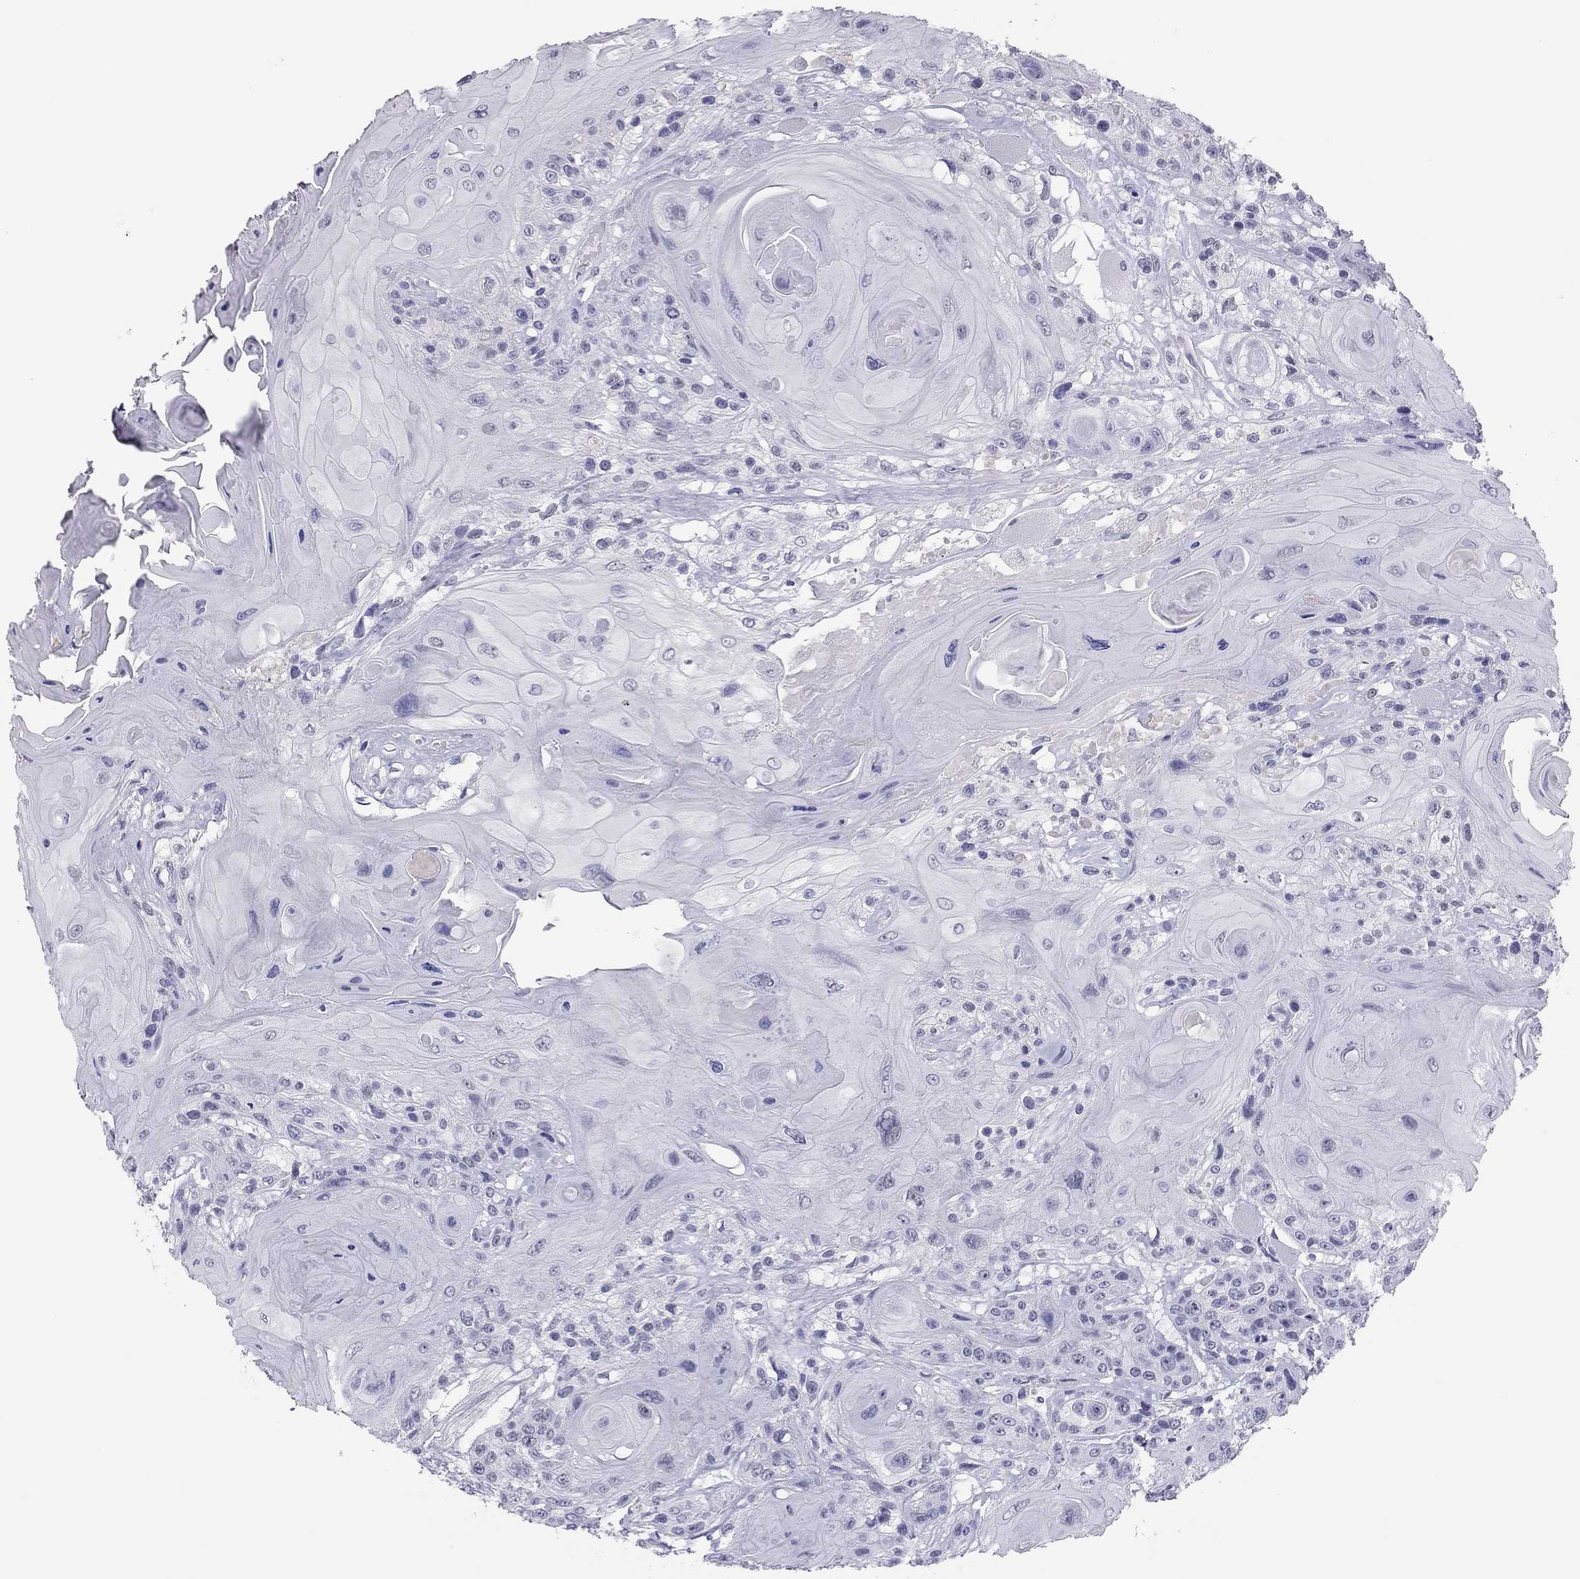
{"staining": {"intensity": "negative", "quantity": "none", "location": "none"}, "tissue": "head and neck cancer", "cell_type": "Tumor cells", "image_type": "cancer", "snomed": [{"axis": "morphology", "description": "Squamous cell carcinoma, NOS"}, {"axis": "topography", "description": "Head-Neck"}], "caption": "Immunohistochemistry (IHC) photomicrograph of human head and neck cancer (squamous cell carcinoma) stained for a protein (brown), which reveals no staining in tumor cells. The staining was performed using DAB (3,3'-diaminobenzidine) to visualize the protein expression in brown, while the nuclei were stained in blue with hematoxylin (Magnification: 20x).", "gene": "PHOX2A", "patient": {"sex": "female", "age": 59}}